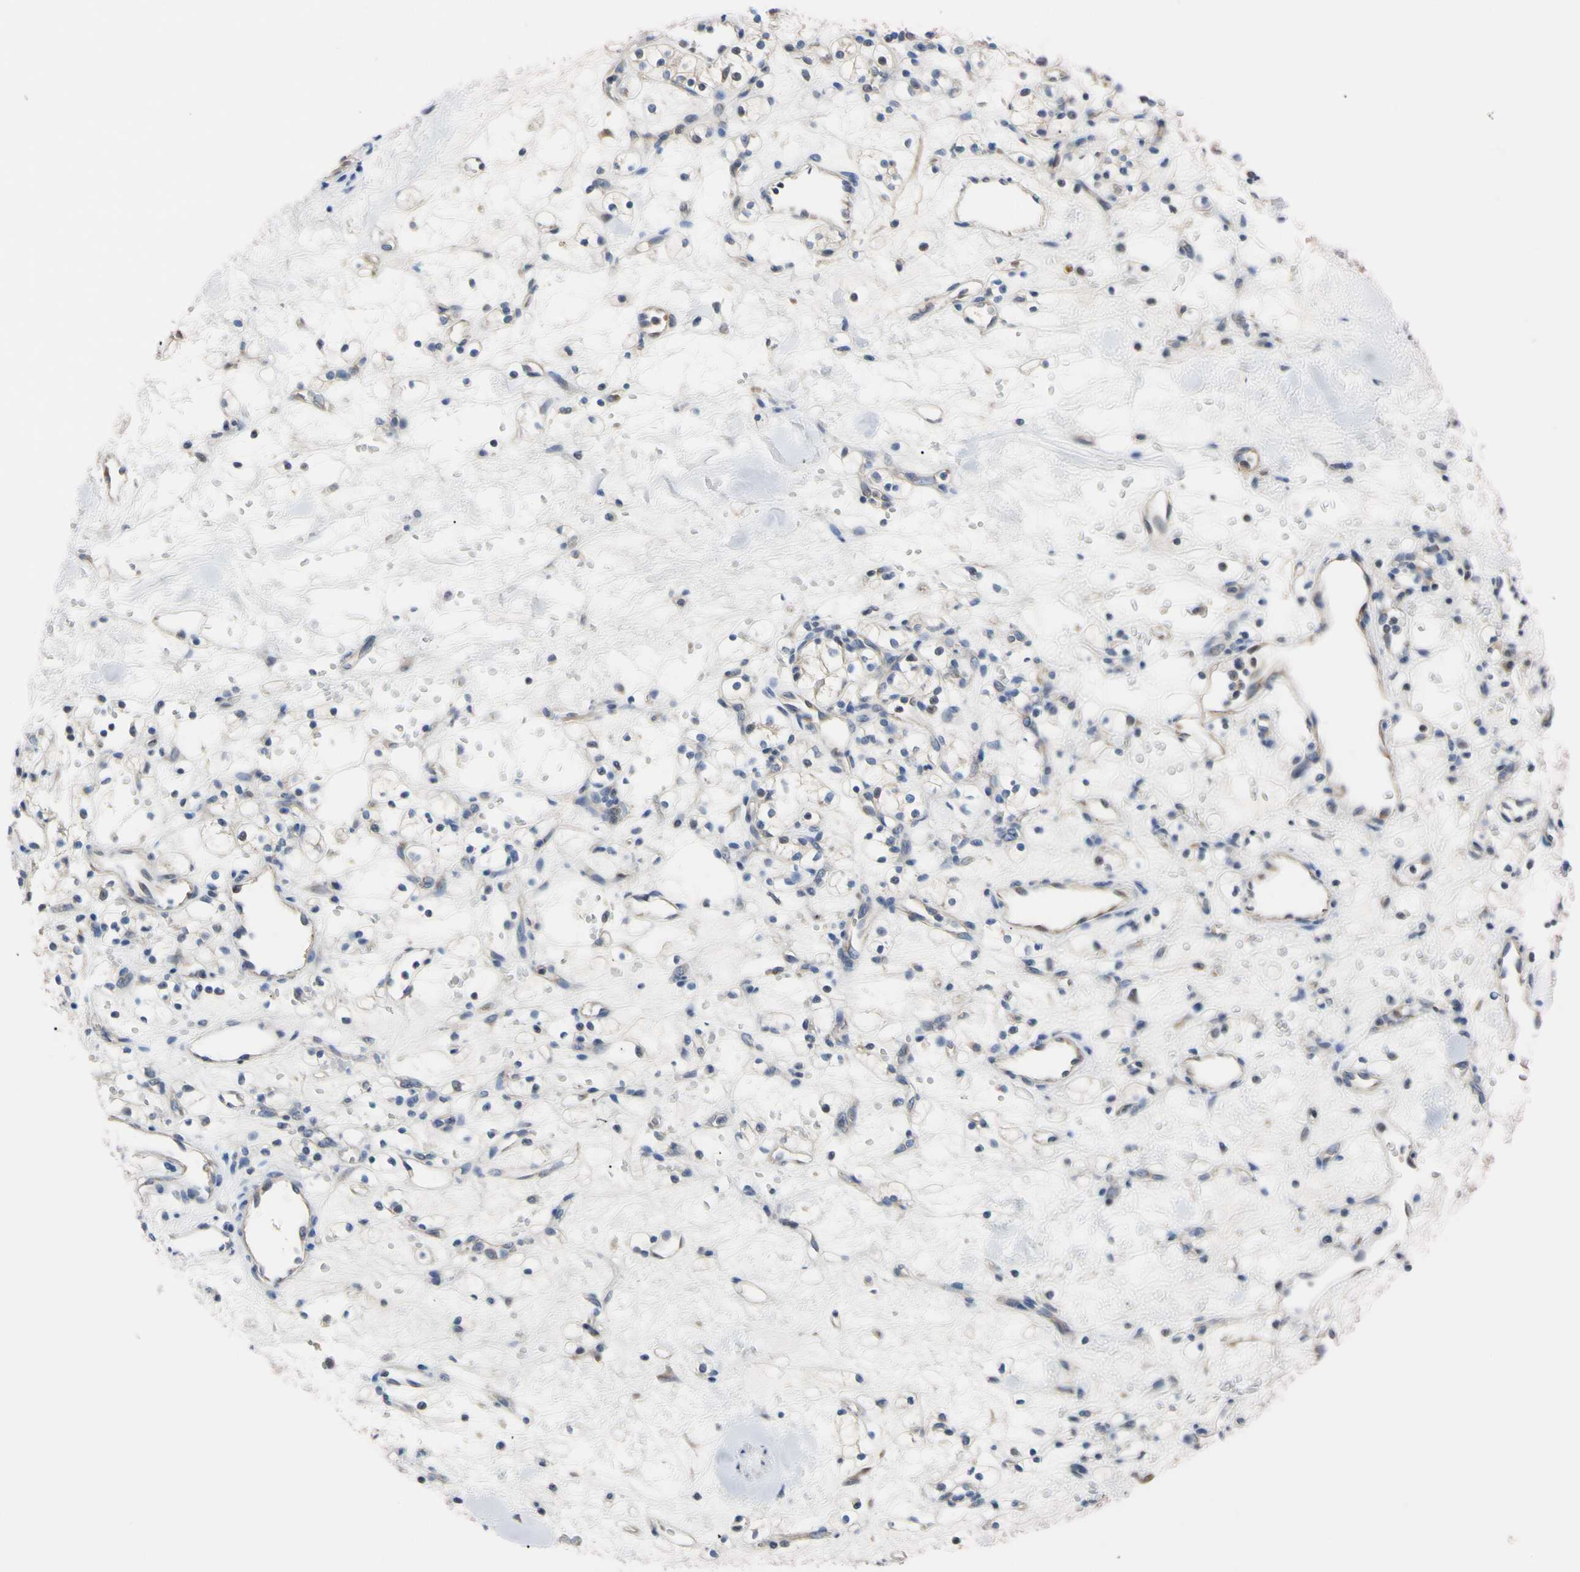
{"staining": {"intensity": "negative", "quantity": "none", "location": "none"}, "tissue": "renal cancer", "cell_type": "Tumor cells", "image_type": "cancer", "snomed": [{"axis": "morphology", "description": "Adenocarcinoma, NOS"}, {"axis": "topography", "description": "Kidney"}], "caption": "A high-resolution image shows immunohistochemistry (IHC) staining of renal adenocarcinoma, which exhibits no significant staining in tumor cells.", "gene": "RARS1", "patient": {"sex": "female", "age": 60}}